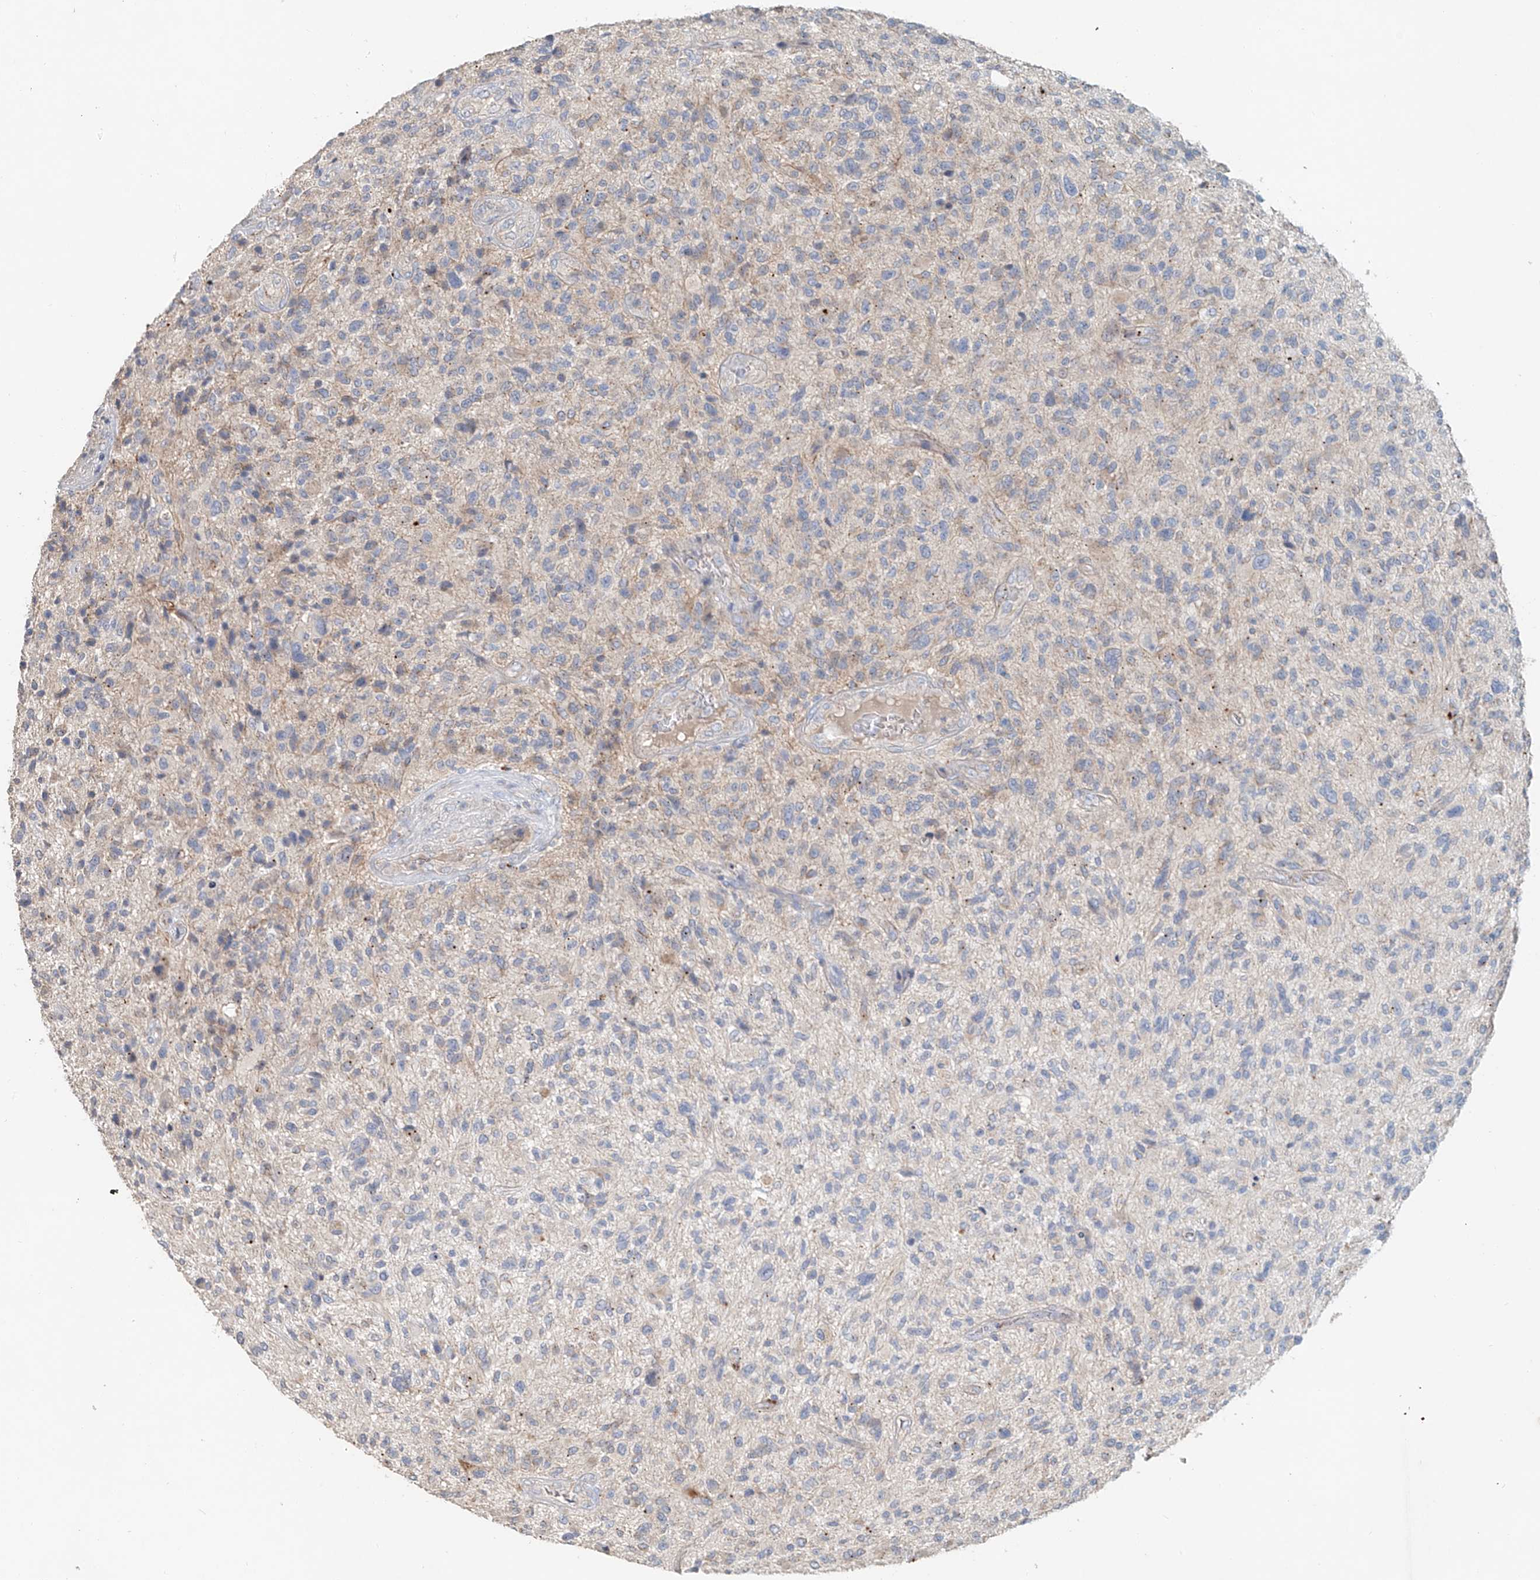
{"staining": {"intensity": "negative", "quantity": "none", "location": "none"}, "tissue": "glioma", "cell_type": "Tumor cells", "image_type": "cancer", "snomed": [{"axis": "morphology", "description": "Glioma, malignant, High grade"}, {"axis": "topography", "description": "Brain"}], "caption": "An immunohistochemistry micrograph of malignant glioma (high-grade) is shown. There is no staining in tumor cells of malignant glioma (high-grade).", "gene": "TRIM47", "patient": {"sex": "male", "age": 47}}